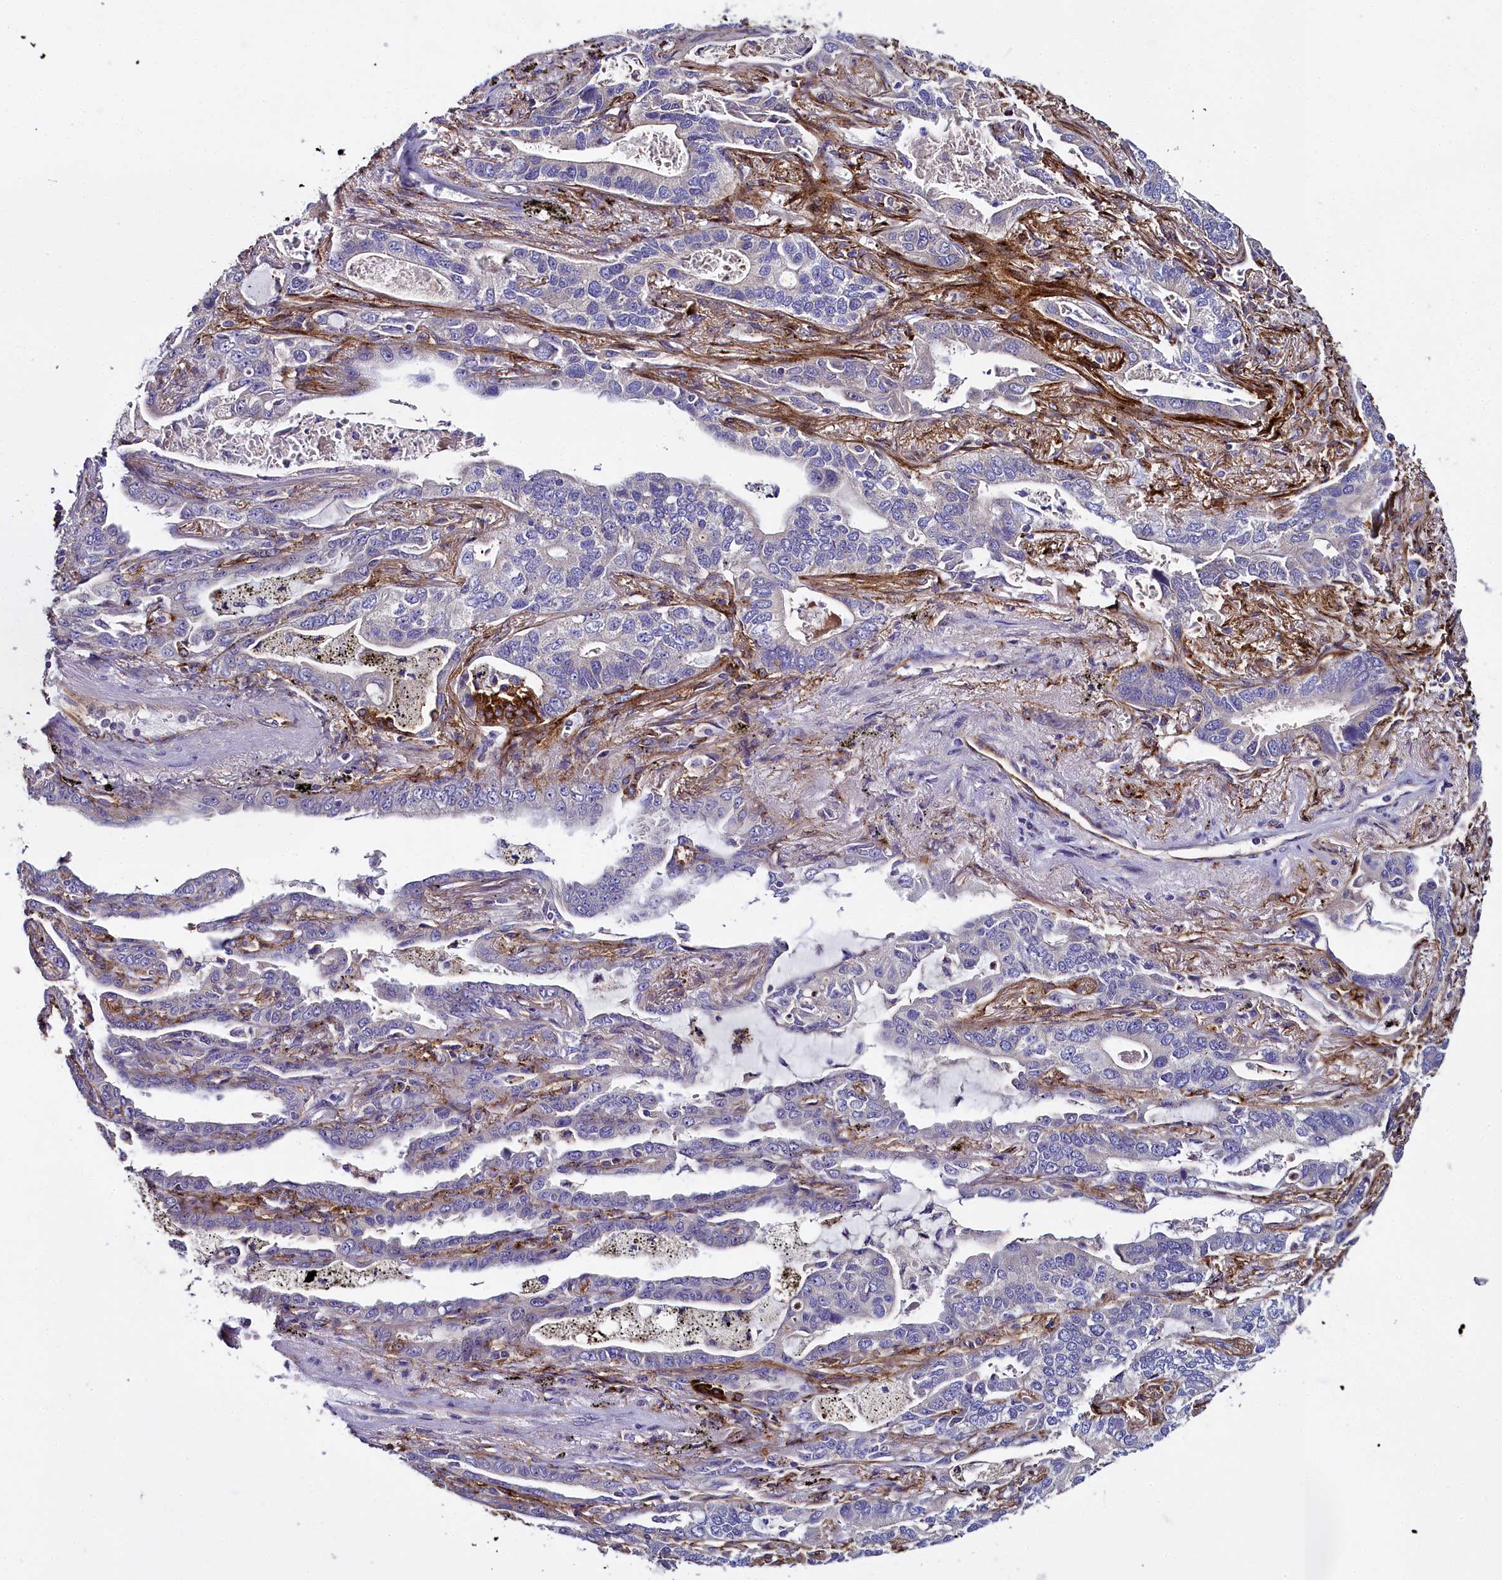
{"staining": {"intensity": "negative", "quantity": "none", "location": "none"}, "tissue": "lung cancer", "cell_type": "Tumor cells", "image_type": "cancer", "snomed": [{"axis": "morphology", "description": "Adenocarcinoma, NOS"}, {"axis": "topography", "description": "Lung"}], "caption": "A high-resolution micrograph shows immunohistochemistry (IHC) staining of lung cancer (adenocarcinoma), which demonstrates no significant staining in tumor cells. (DAB (3,3'-diaminobenzidine) immunohistochemistry (IHC) visualized using brightfield microscopy, high magnification).", "gene": "MRC2", "patient": {"sex": "male", "age": 67}}